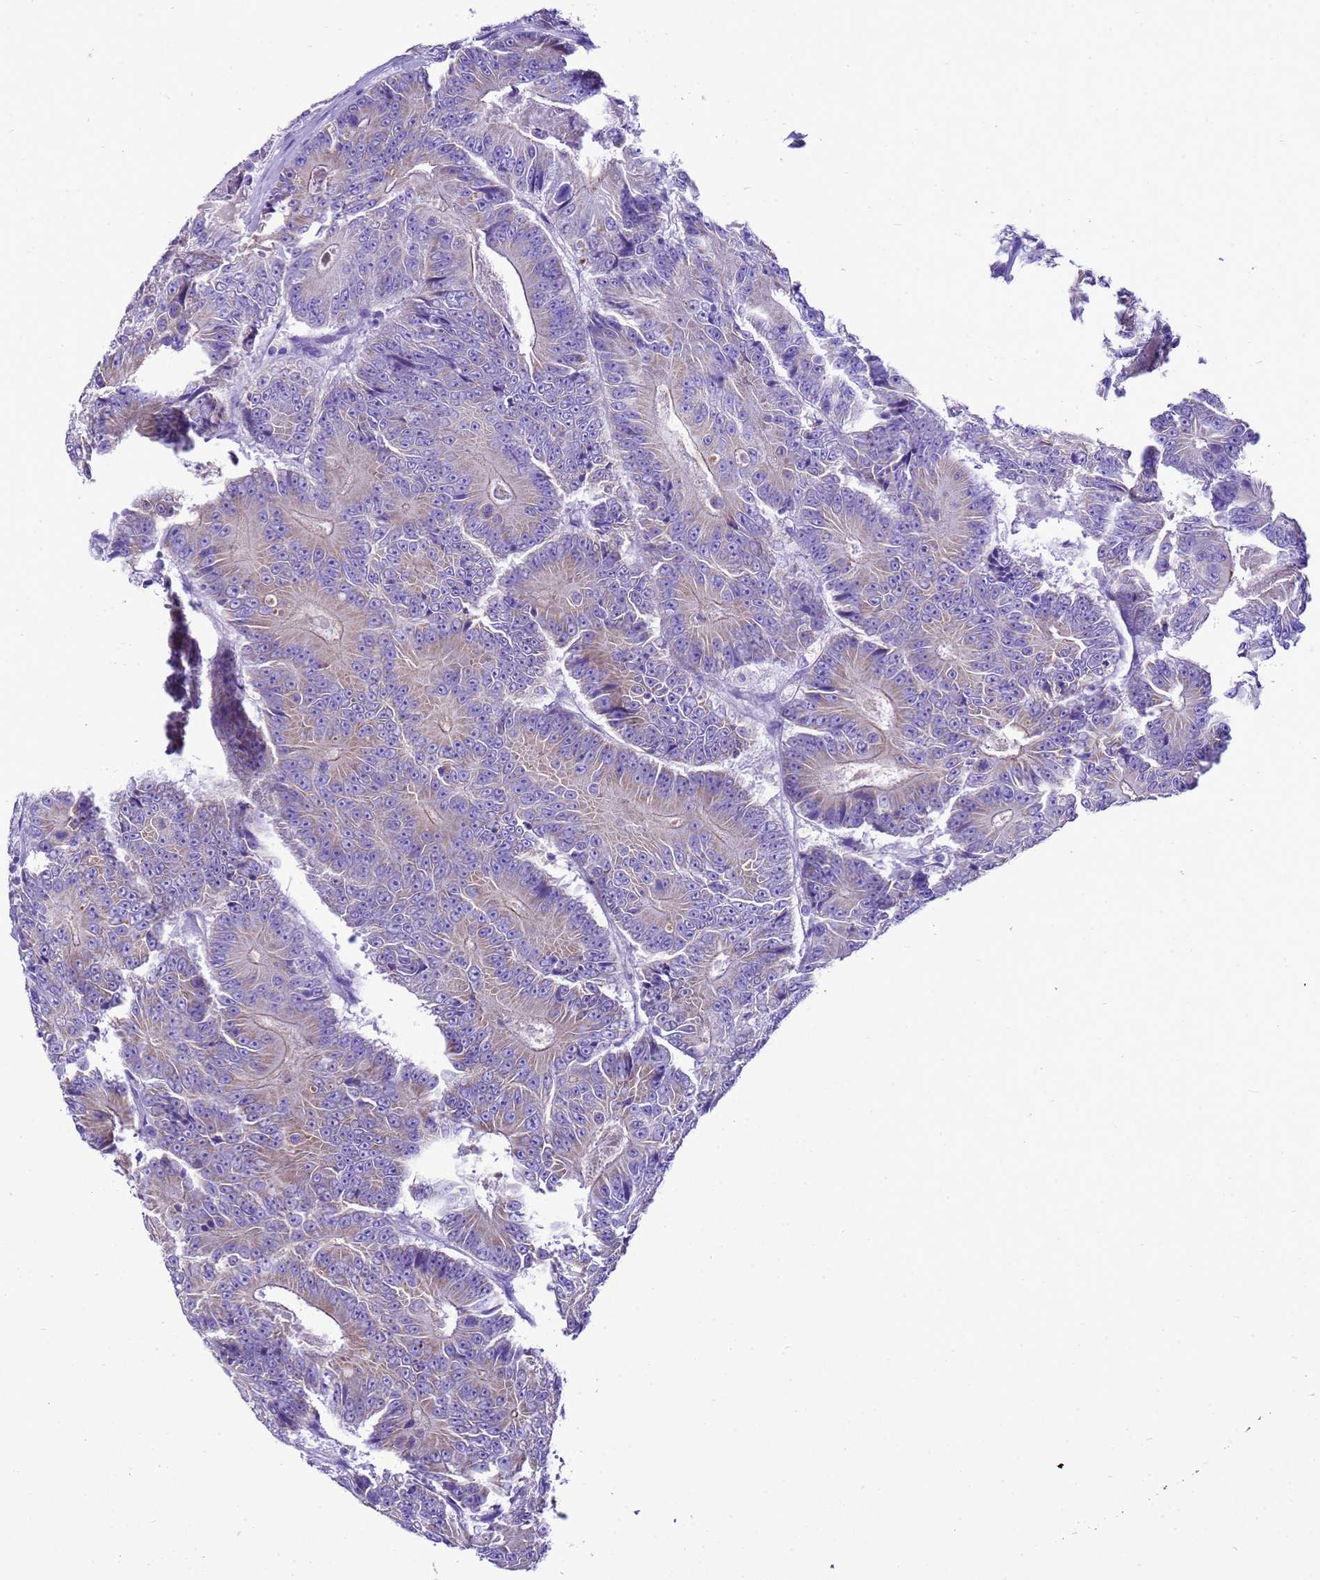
{"staining": {"intensity": "weak", "quantity": "<25%", "location": "cytoplasmic/membranous"}, "tissue": "colorectal cancer", "cell_type": "Tumor cells", "image_type": "cancer", "snomed": [{"axis": "morphology", "description": "Adenocarcinoma, NOS"}, {"axis": "topography", "description": "Colon"}], "caption": "The photomicrograph shows no staining of tumor cells in colorectal adenocarcinoma.", "gene": "BEST2", "patient": {"sex": "male", "age": 83}}